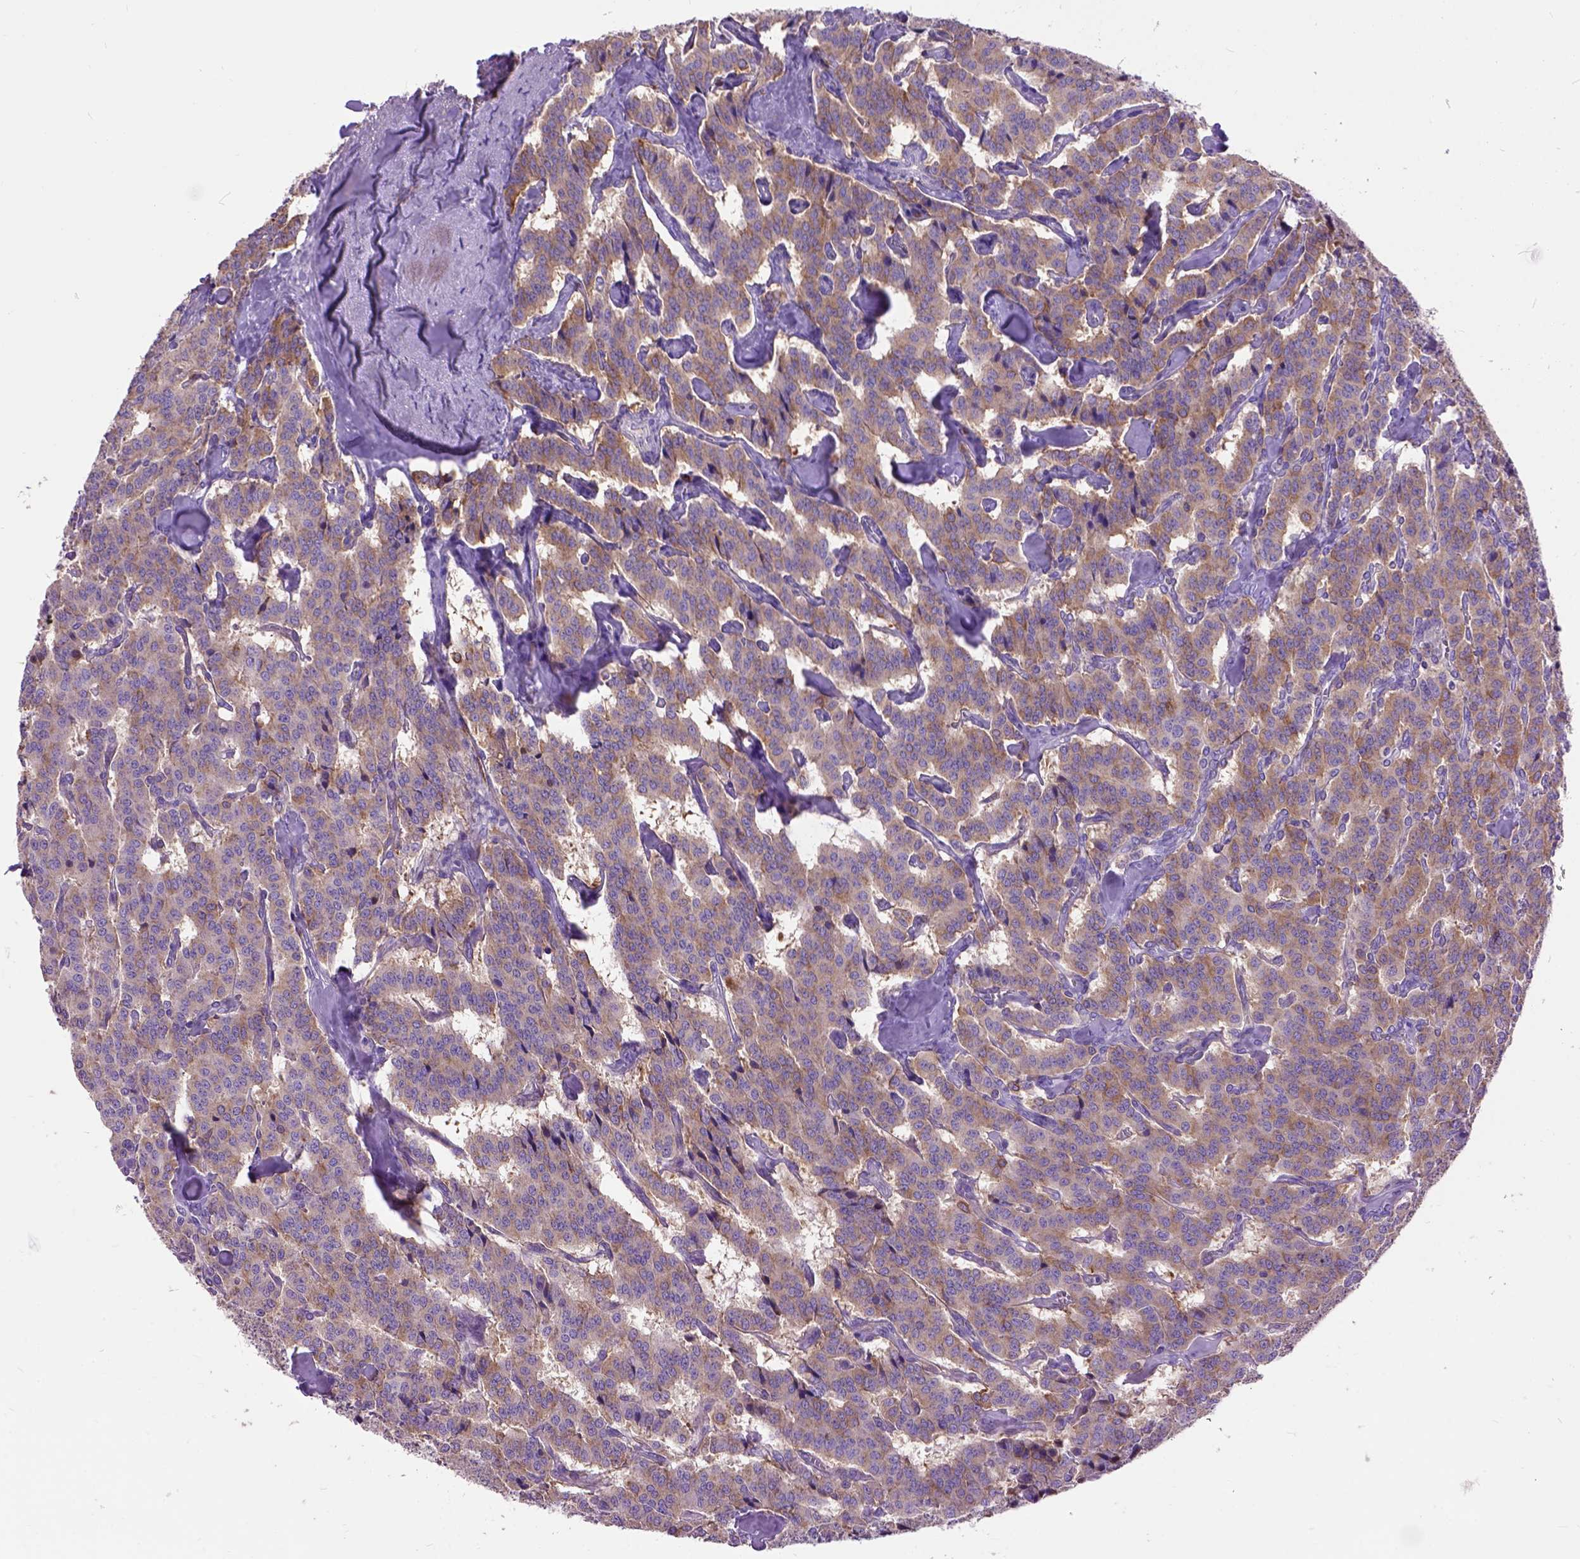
{"staining": {"intensity": "moderate", "quantity": ">75%", "location": "cytoplasmic/membranous"}, "tissue": "carcinoid", "cell_type": "Tumor cells", "image_type": "cancer", "snomed": [{"axis": "morphology", "description": "Carcinoid, malignant, NOS"}, {"axis": "topography", "description": "Lung"}], "caption": "Immunohistochemical staining of human carcinoid demonstrates medium levels of moderate cytoplasmic/membranous protein expression in approximately >75% of tumor cells. (Stains: DAB (3,3'-diaminobenzidine) in brown, nuclei in blue, Microscopy: brightfield microscopy at high magnification).", "gene": "MAPT", "patient": {"sex": "female", "age": 46}}